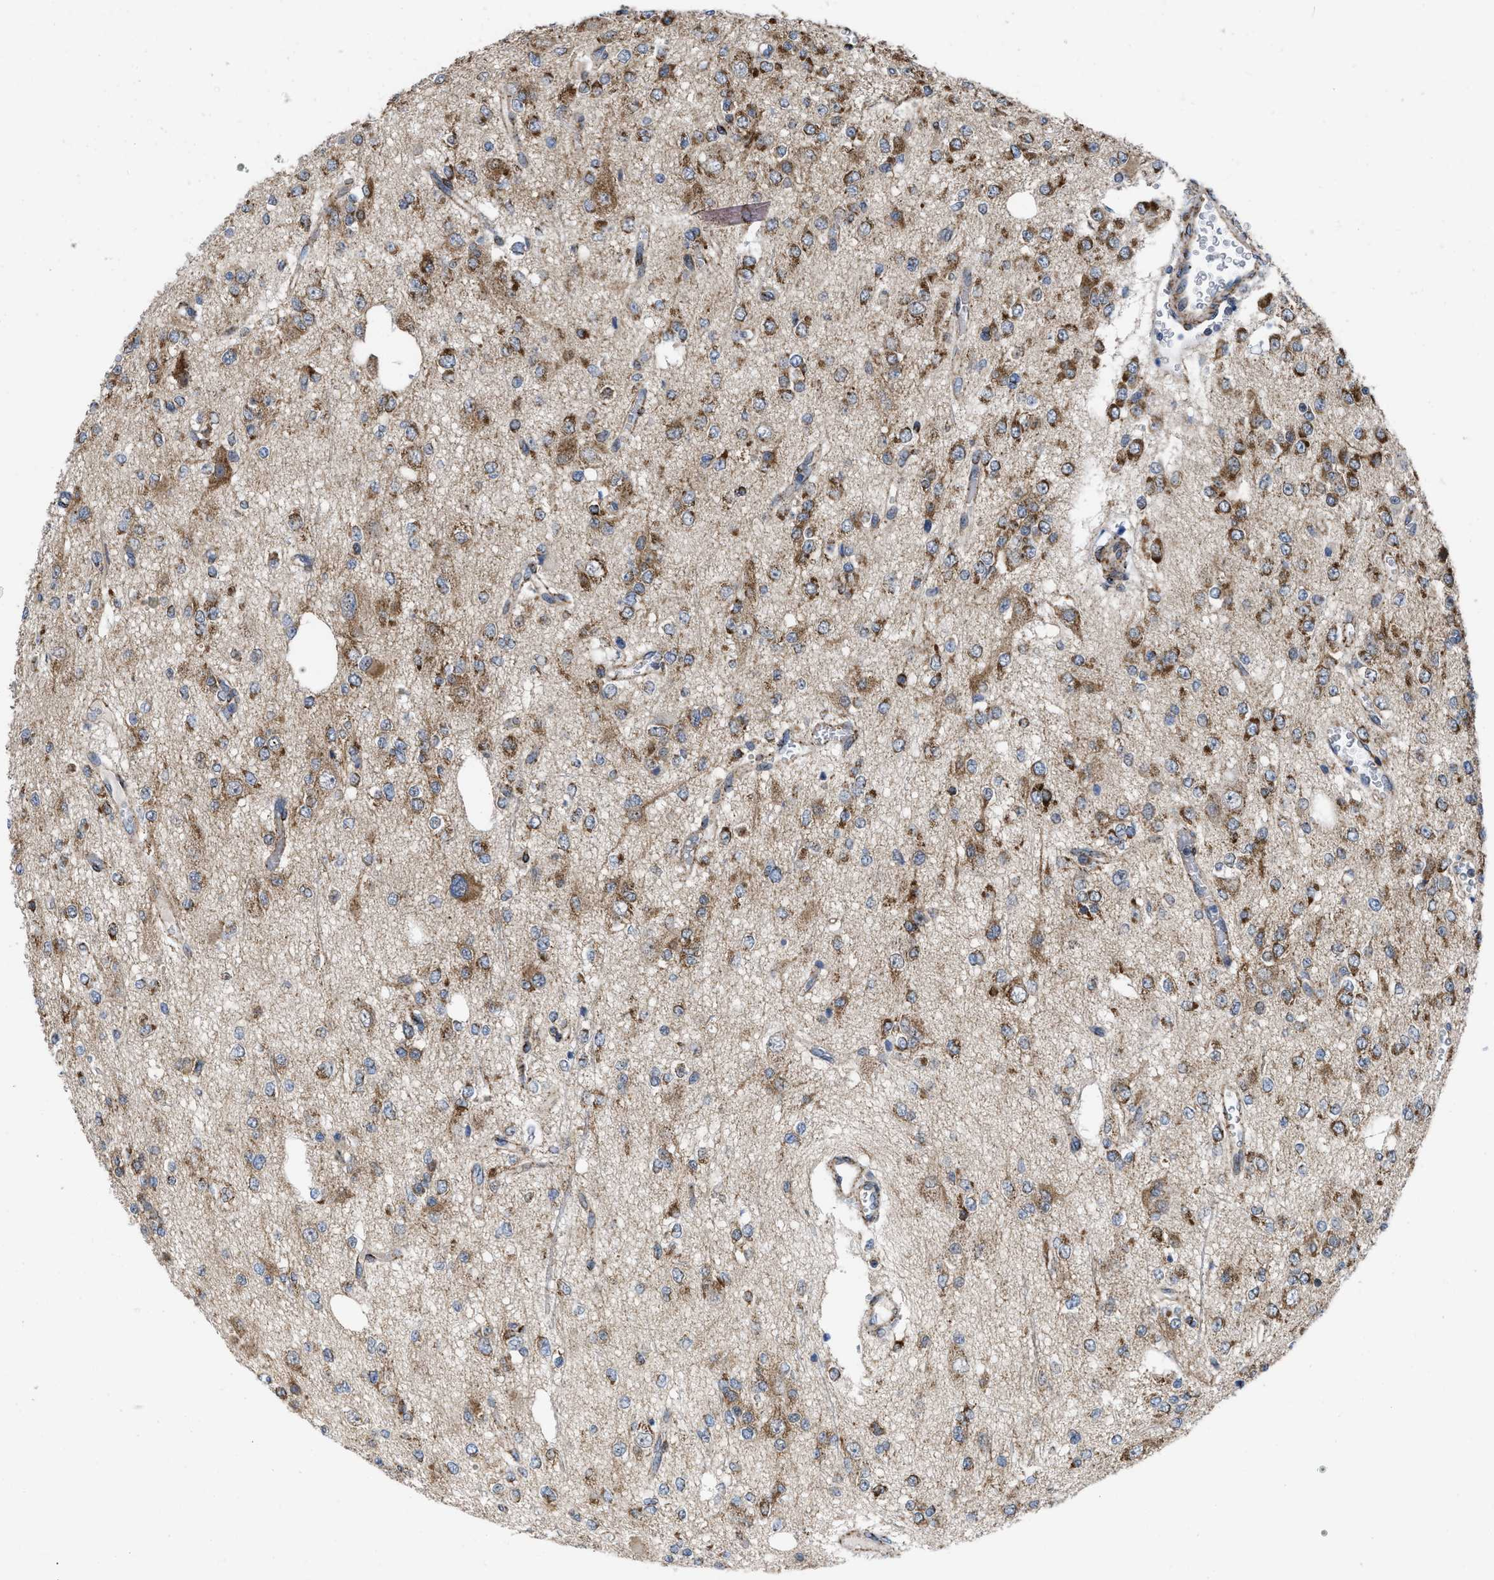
{"staining": {"intensity": "moderate", "quantity": ">75%", "location": "cytoplasmic/membranous"}, "tissue": "glioma", "cell_type": "Tumor cells", "image_type": "cancer", "snomed": [{"axis": "morphology", "description": "Glioma, malignant, Low grade"}, {"axis": "topography", "description": "Brain"}], "caption": "A brown stain highlights moderate cytoplasmic/membranous expression of a protein in human malignant glioma (low-grade) tumor cells.", "gene": "AKAP1", "patient": {"sex": "male", "age": 38}}